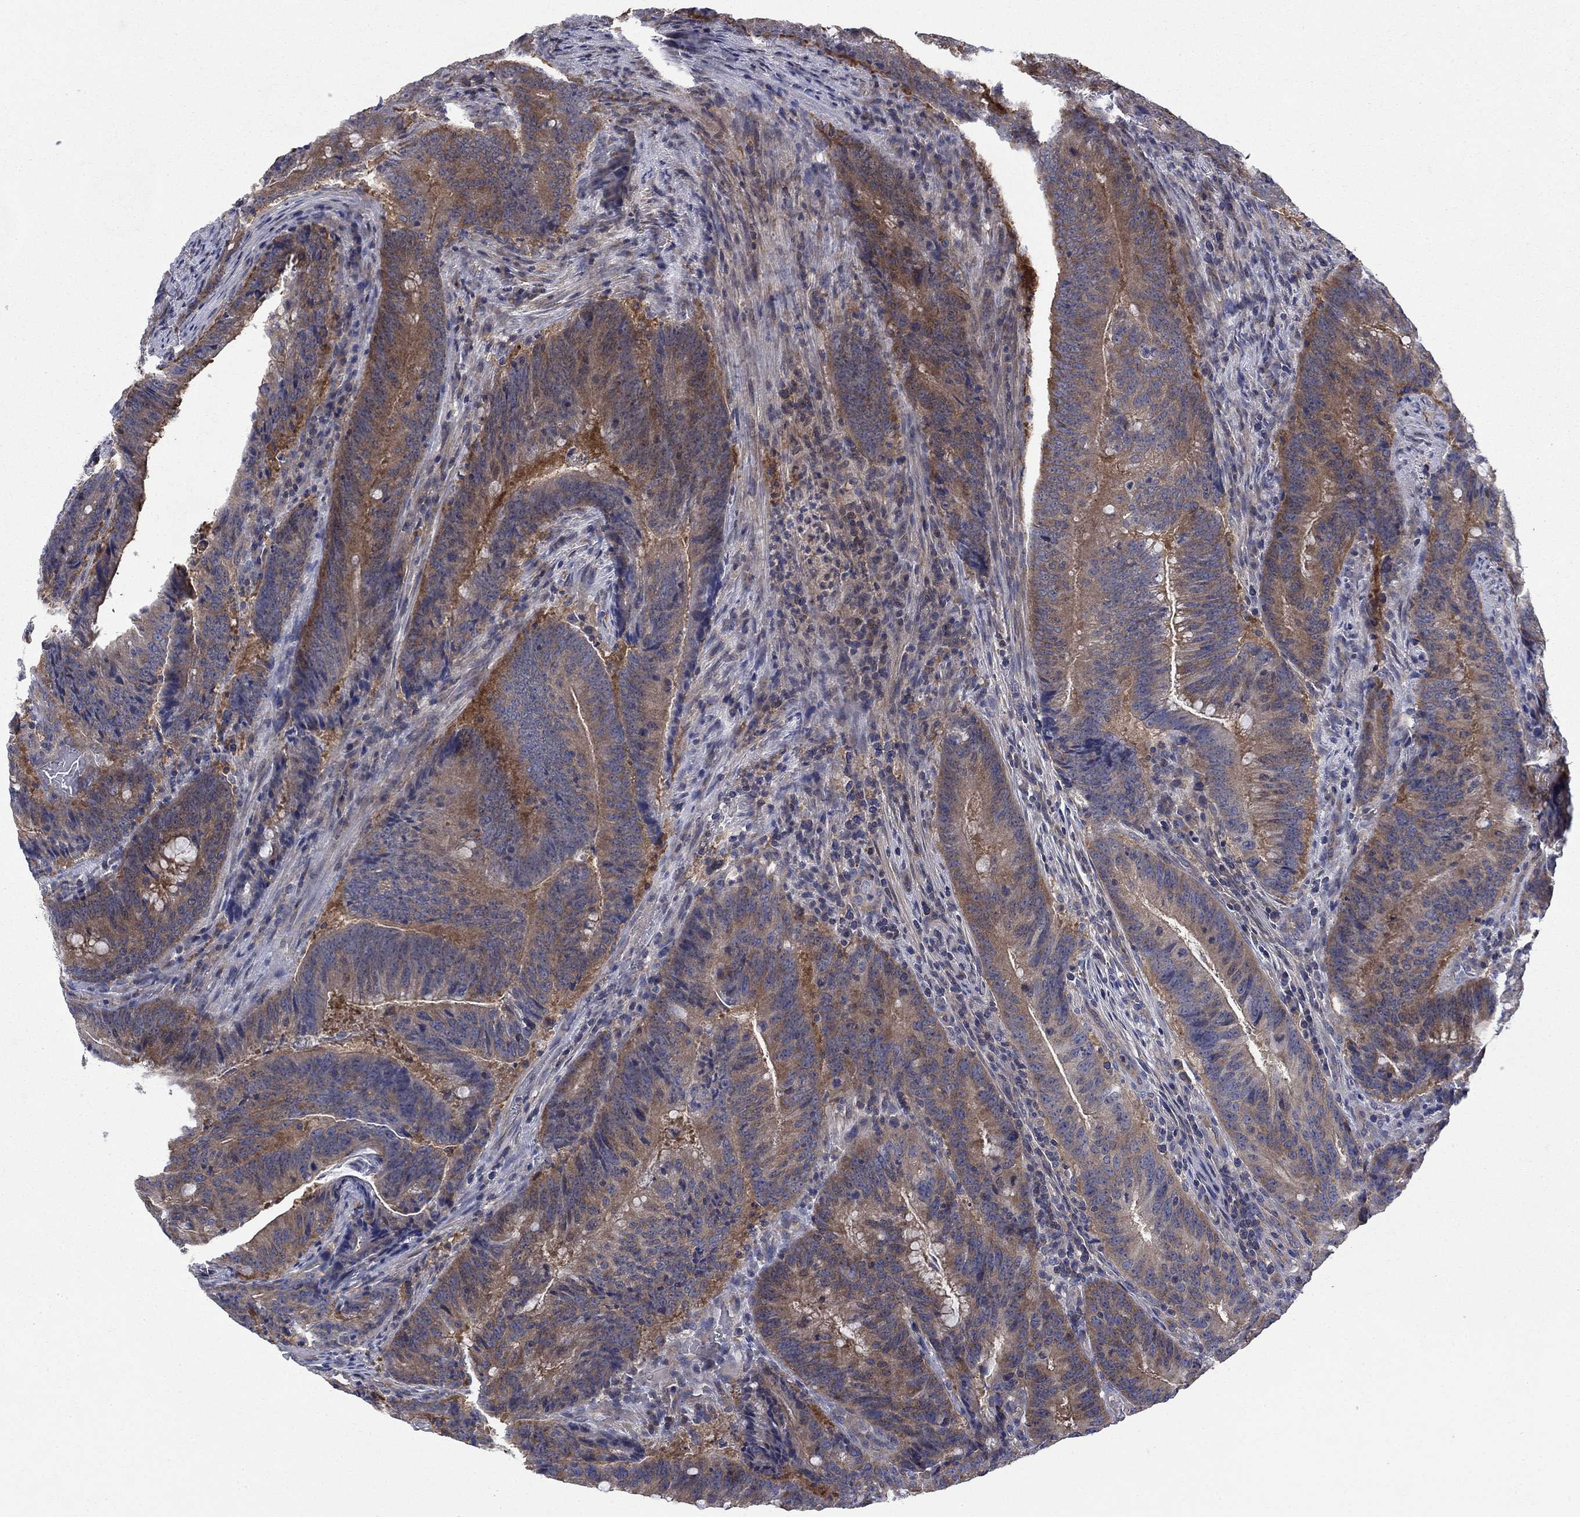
{"staining": {"intensity": "moderate", "quantity": ">75%", "location": "cytoplasmic/membranous"}, "tissue": "colorectal cancer", "cell_type": "Tumor cells", "image_type": "cancer", "snomed": [{"axis": "morphology", "description": "Adenocarcinoma, NOS"}, {"axis": "topography", "description": "Colon"}], "caption": "Tumor cells reveal moderate cytoplasmic/membranous staining in about >75% of cells in colorectal cancer (adenocarcinoma).", "gene": "PDZD2", "patient": {"sex": "female", "age": 87}}